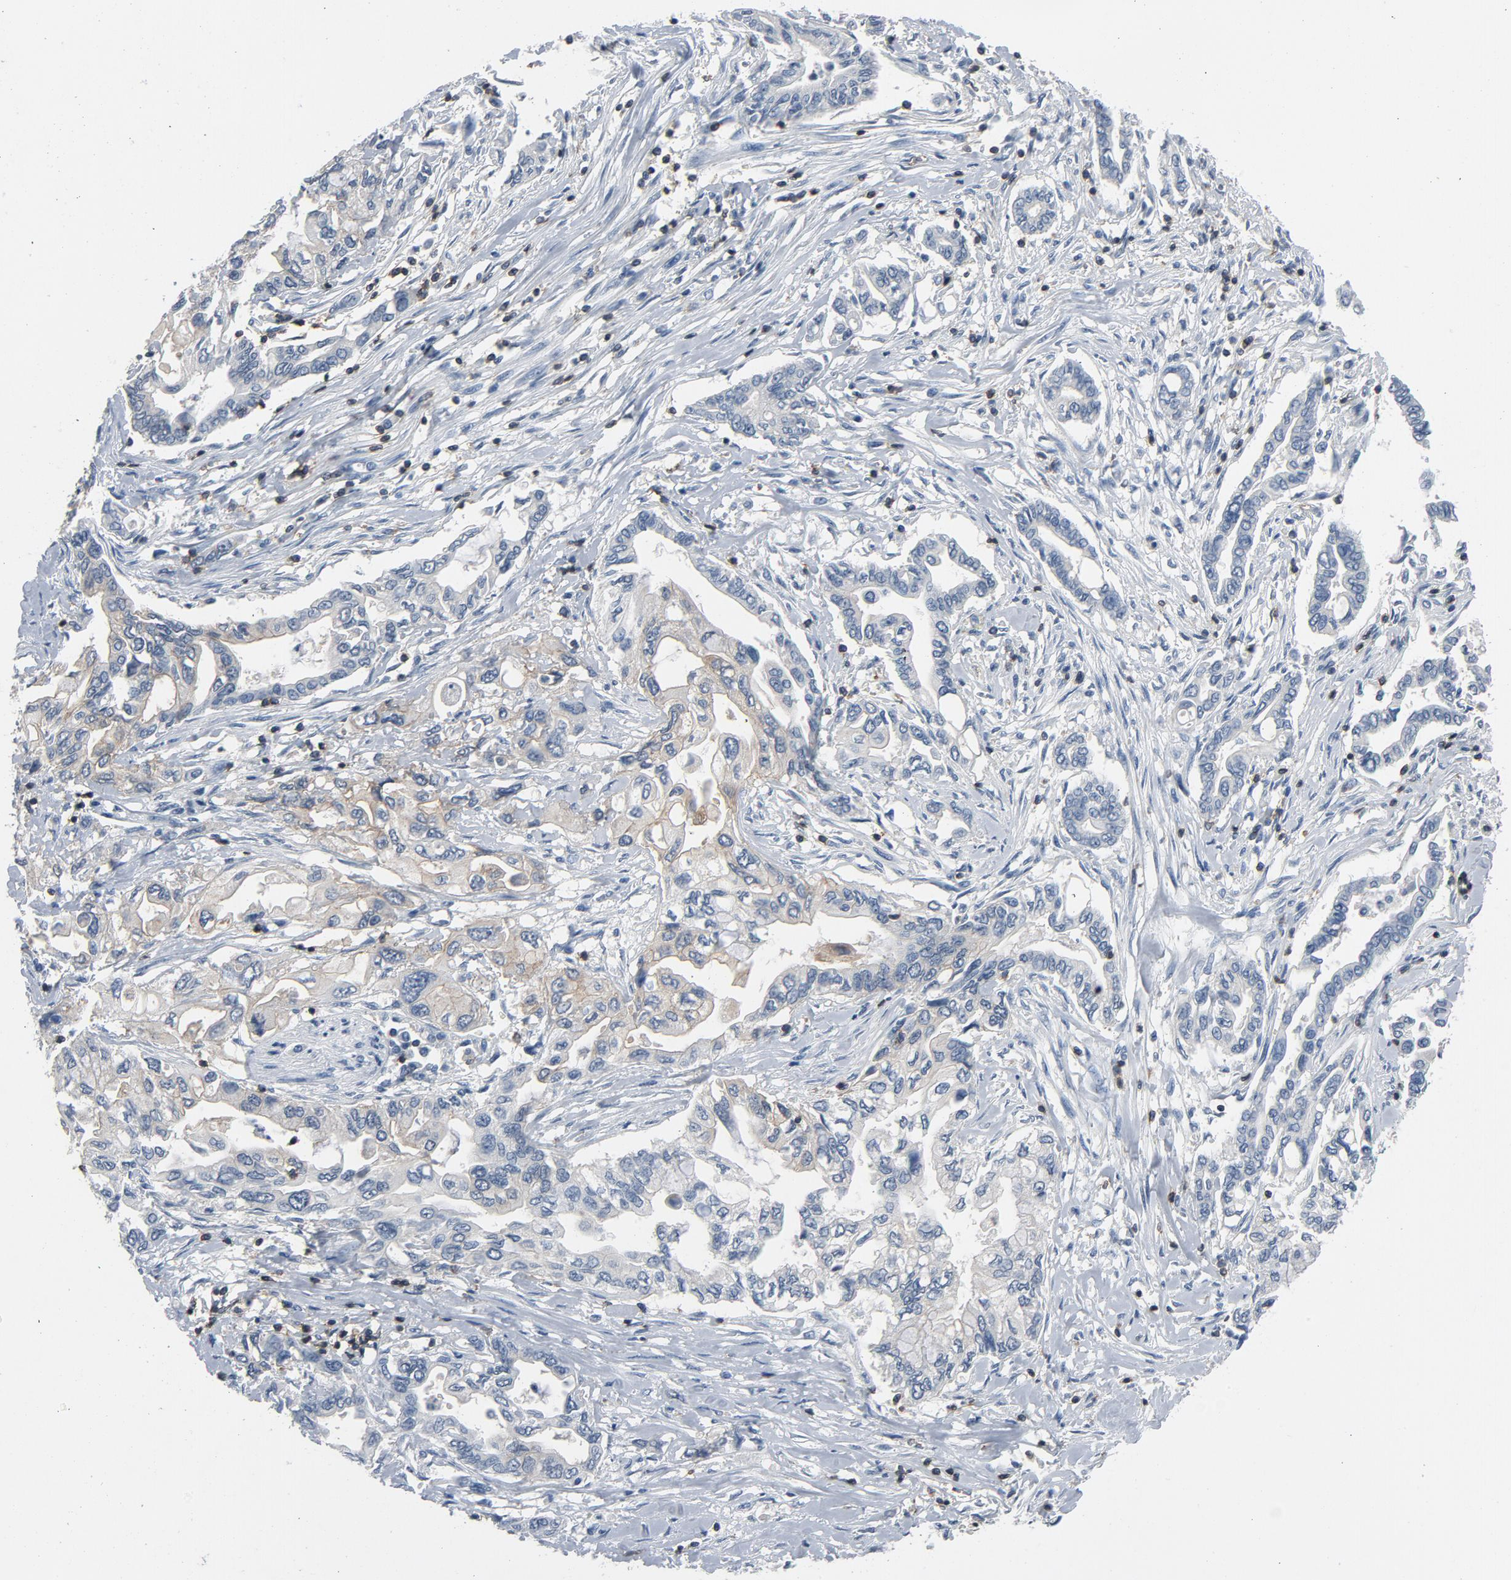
{"staining": {"intensity": "weak", "quantity": "25%-75%", "location": "cytoplasmic/membranous"}, "tissue": "pancreatic cancer", "cell_type": "Tumor cells", "image_type": "cancer", "snomed": [{"axis": "morphology", "description": "Adenocarcinoma, NOS"}, {"axis": "topography", "description": "Pancreas"}], "caption": "Brown immunohistochemical staining in human pancreatic cancer displays weak cytoplasmic/membranous positivity in approximately 25%-75% of tumor cells. The staining is performed using DAB brown chromogen to label protein expression. The nuclei are counter-stained blue using hematoxylin.", "gene": "LCK", "patient": {"sex": "female", "age": 57}}